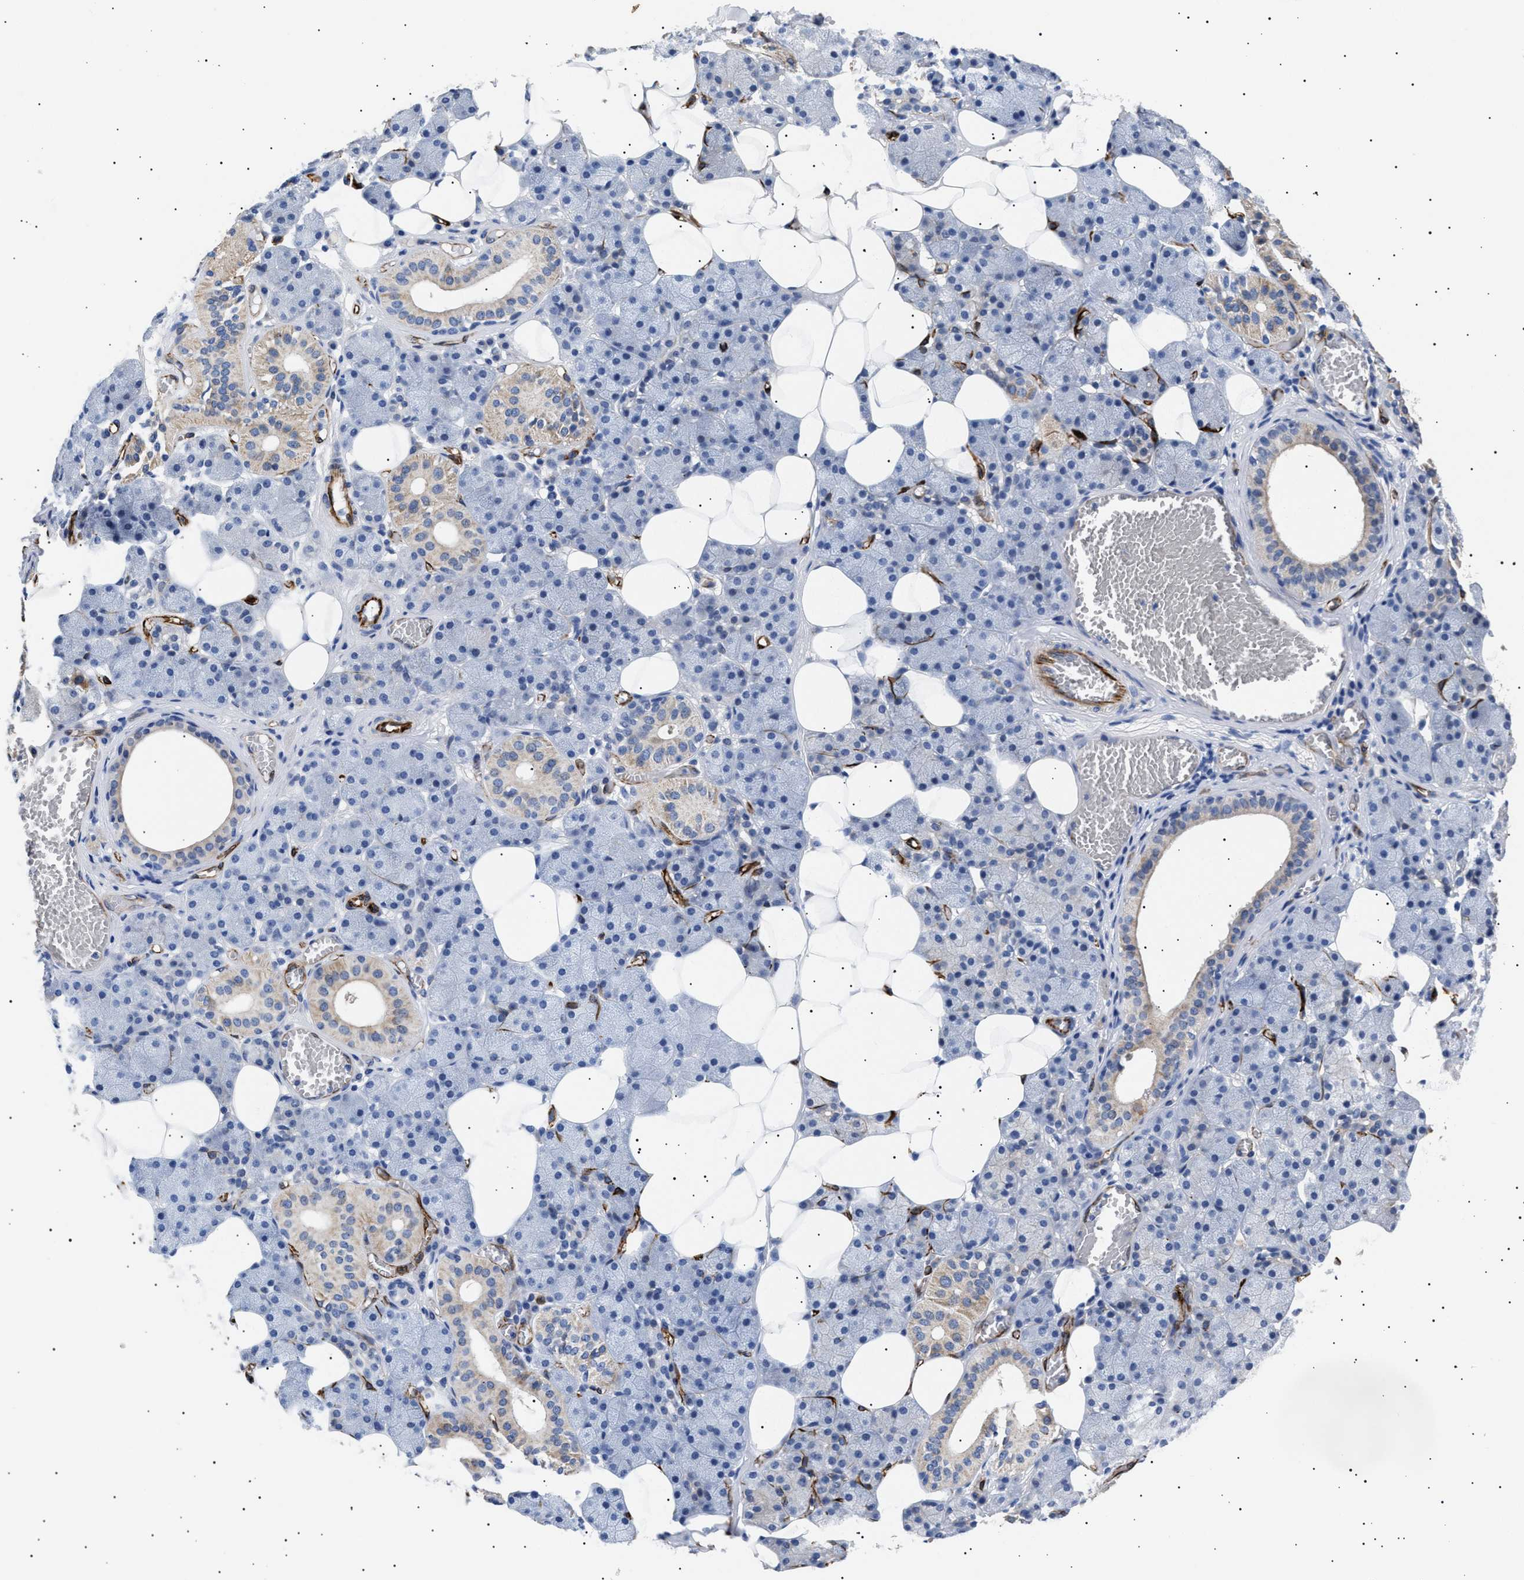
{"staining": {"intensity": "moderate", "quantity": "<25%", "location": "cytoplasmic/membranous"}, "tissue": "salivary gland", "cell_type": "Glandular cells", "image_type": "normal", "snomed": [{"axis": "morphology", "description": "Normal tissue, NOS"}, {"axis": "topography", "description": "Salivary gland"}], "caption": "A brown stain highlights moderate cytoplasmic/membranous positivity of a protein in glandular cells of unremarkable salivary gland. (DAB (3,3'-diaminobenzidine) IHC with brightfield microscopy, high magnification).", "gene": "OLFML2A", "patient": {"sex": "female", "age": 33}}